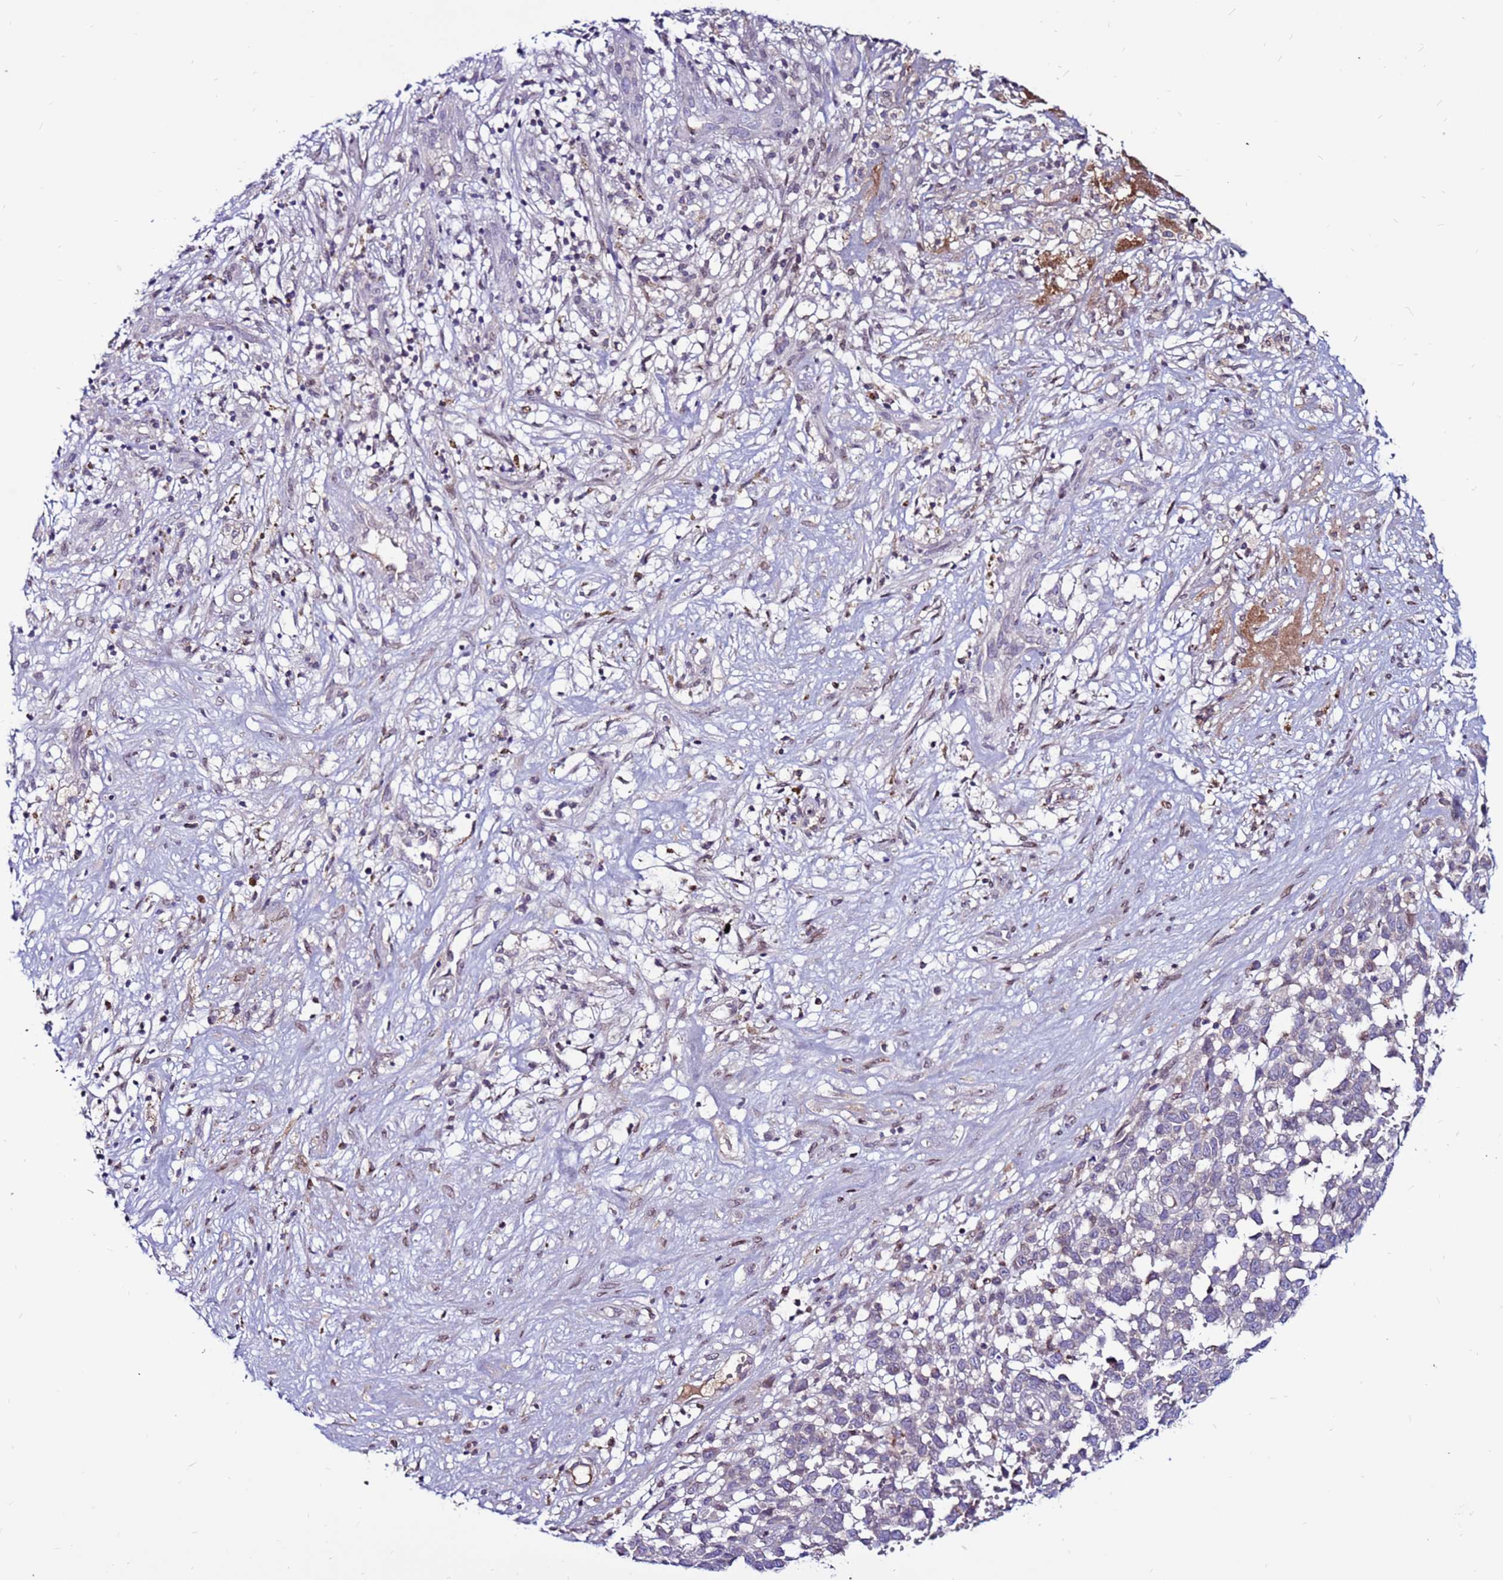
{"staining": {"intensity": "negative", "quantity": "none", "location": "none"}, "tissue": "melanoma", "cell_type": "Tumor cells", "image_type": "cancer", "snomed": [{"axis": "morphology", "description": "Malignant melanoma, NOS"}, {"axis": "topography", "description": "Nose, NOS"}], "caption": "This is an immunohistochemistry (IHC) micrograph of melanoma. There is no staining in tumor cells.", "gene": "CCDC71", "patient": {"sex": "female", "age": 48}}